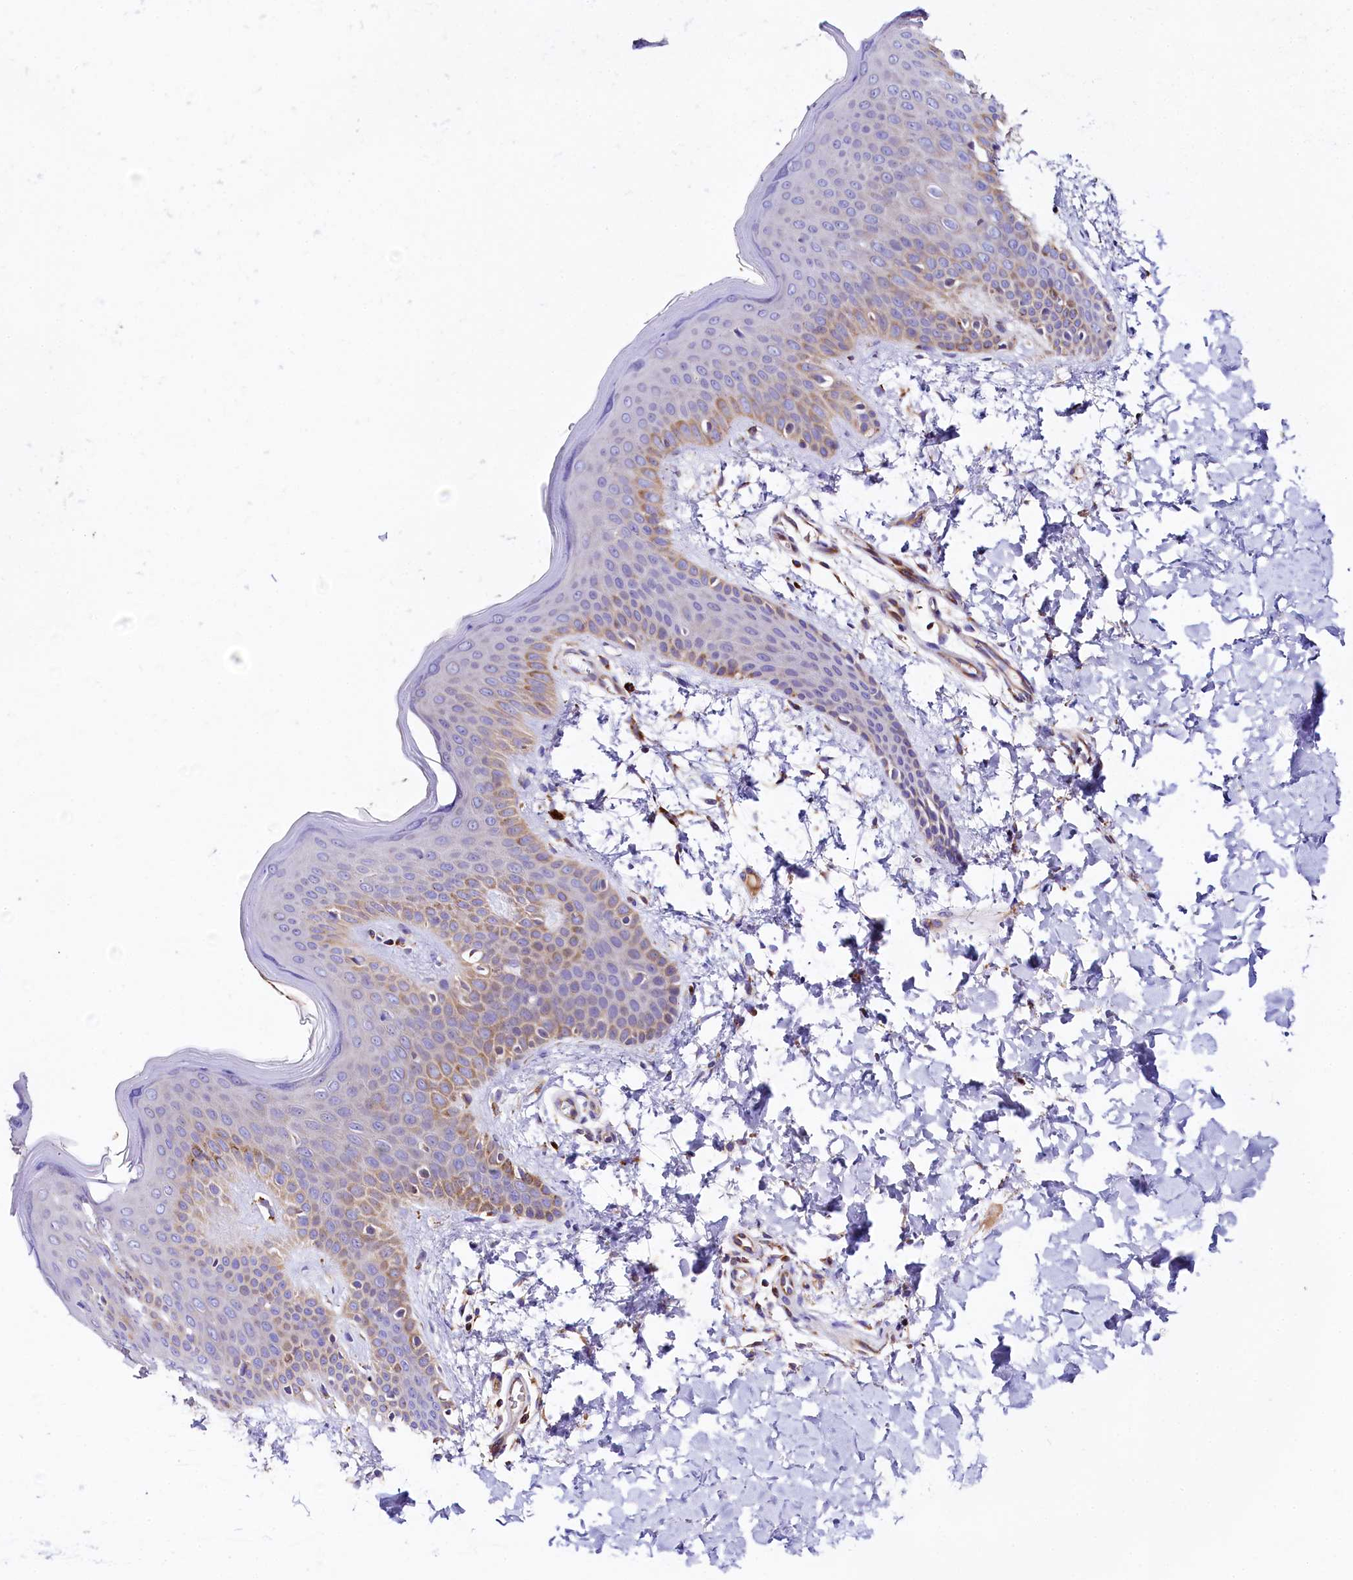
{"staining": {"intensity": "moderate", "quantity": ">75%", "location": "cytoplasmic/membranous"}, "tissue": "skin", "cell_type": "Fibroblasts", "image_type": "normal", "snomed": [{"axis": "morphology", "description": "Normal tissue, NOS"}, {"axis": "topography", "description": "Skin"}], "caption": "The histopathology image exhibits a brown stain indicating the presence of a protein in the cytoplasmic/membranous of fibroblasts in skin.", "gene": "CLYBL", "patient": {"sex": "male", "age": 36}}